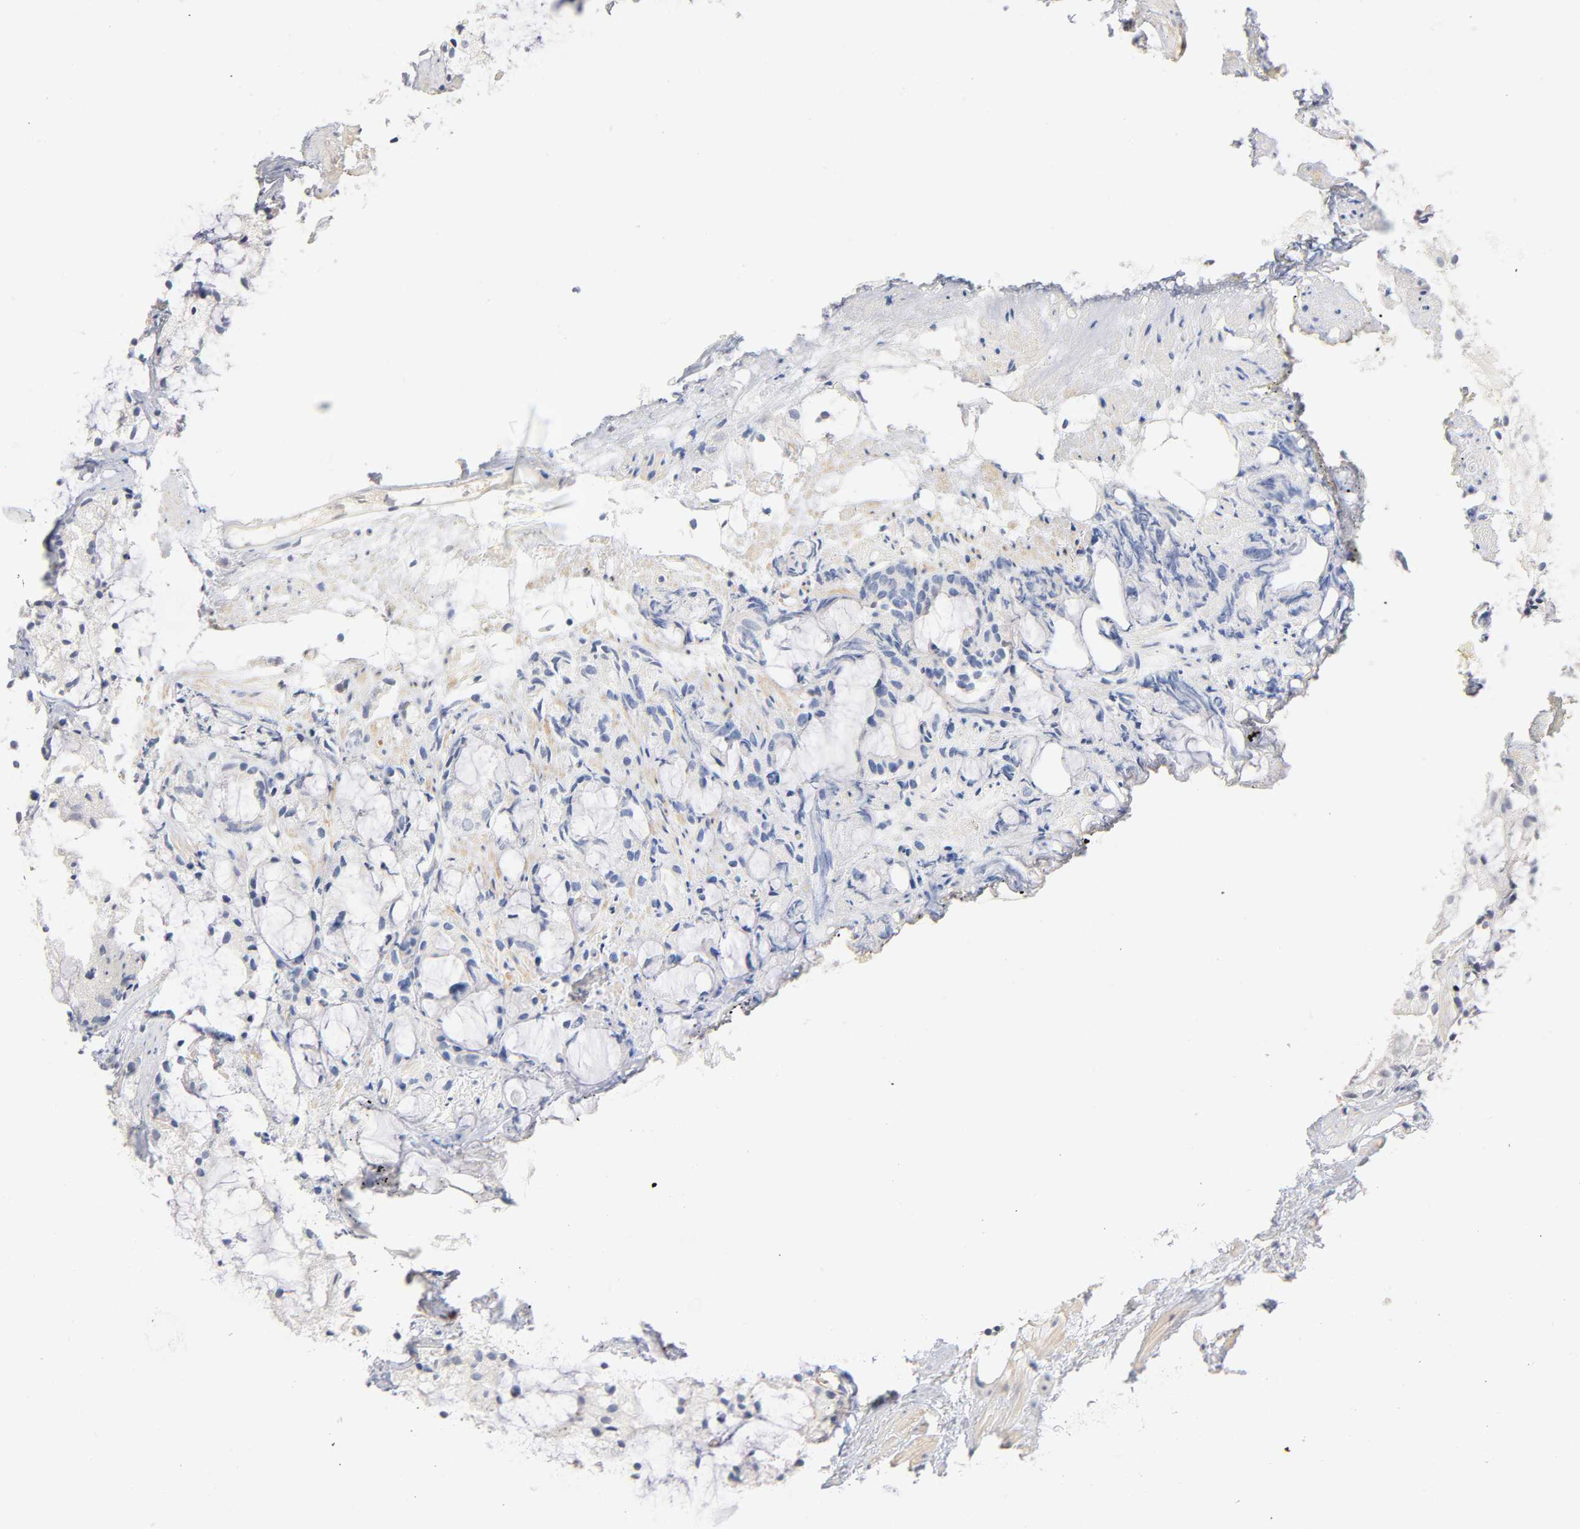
{"staining": {"intensity": "negative", "quantity": "none", "location": "none"}, "tissue": "prostate cancer", "cell_type": "Tumor cells", "image_type": "cancer", "snomed": [{"axis": "morphology", "description": "Adenocarcinoma, High grade"}, {"axis": "topography", "description": "Prostate"}], "caption": "IHC micrograph of prostate adenocarcinoma (high-grade) stained for a protein (brown), which demonstrates no positivity in tumor cells. Brightfield microscopy of immunohistochemistry (IHC) stained with DAB (brown) and hematoxylin (blue), captured at high magnification.", "gene": "IL18", "patient": {"sex": "male", "age": 85}}